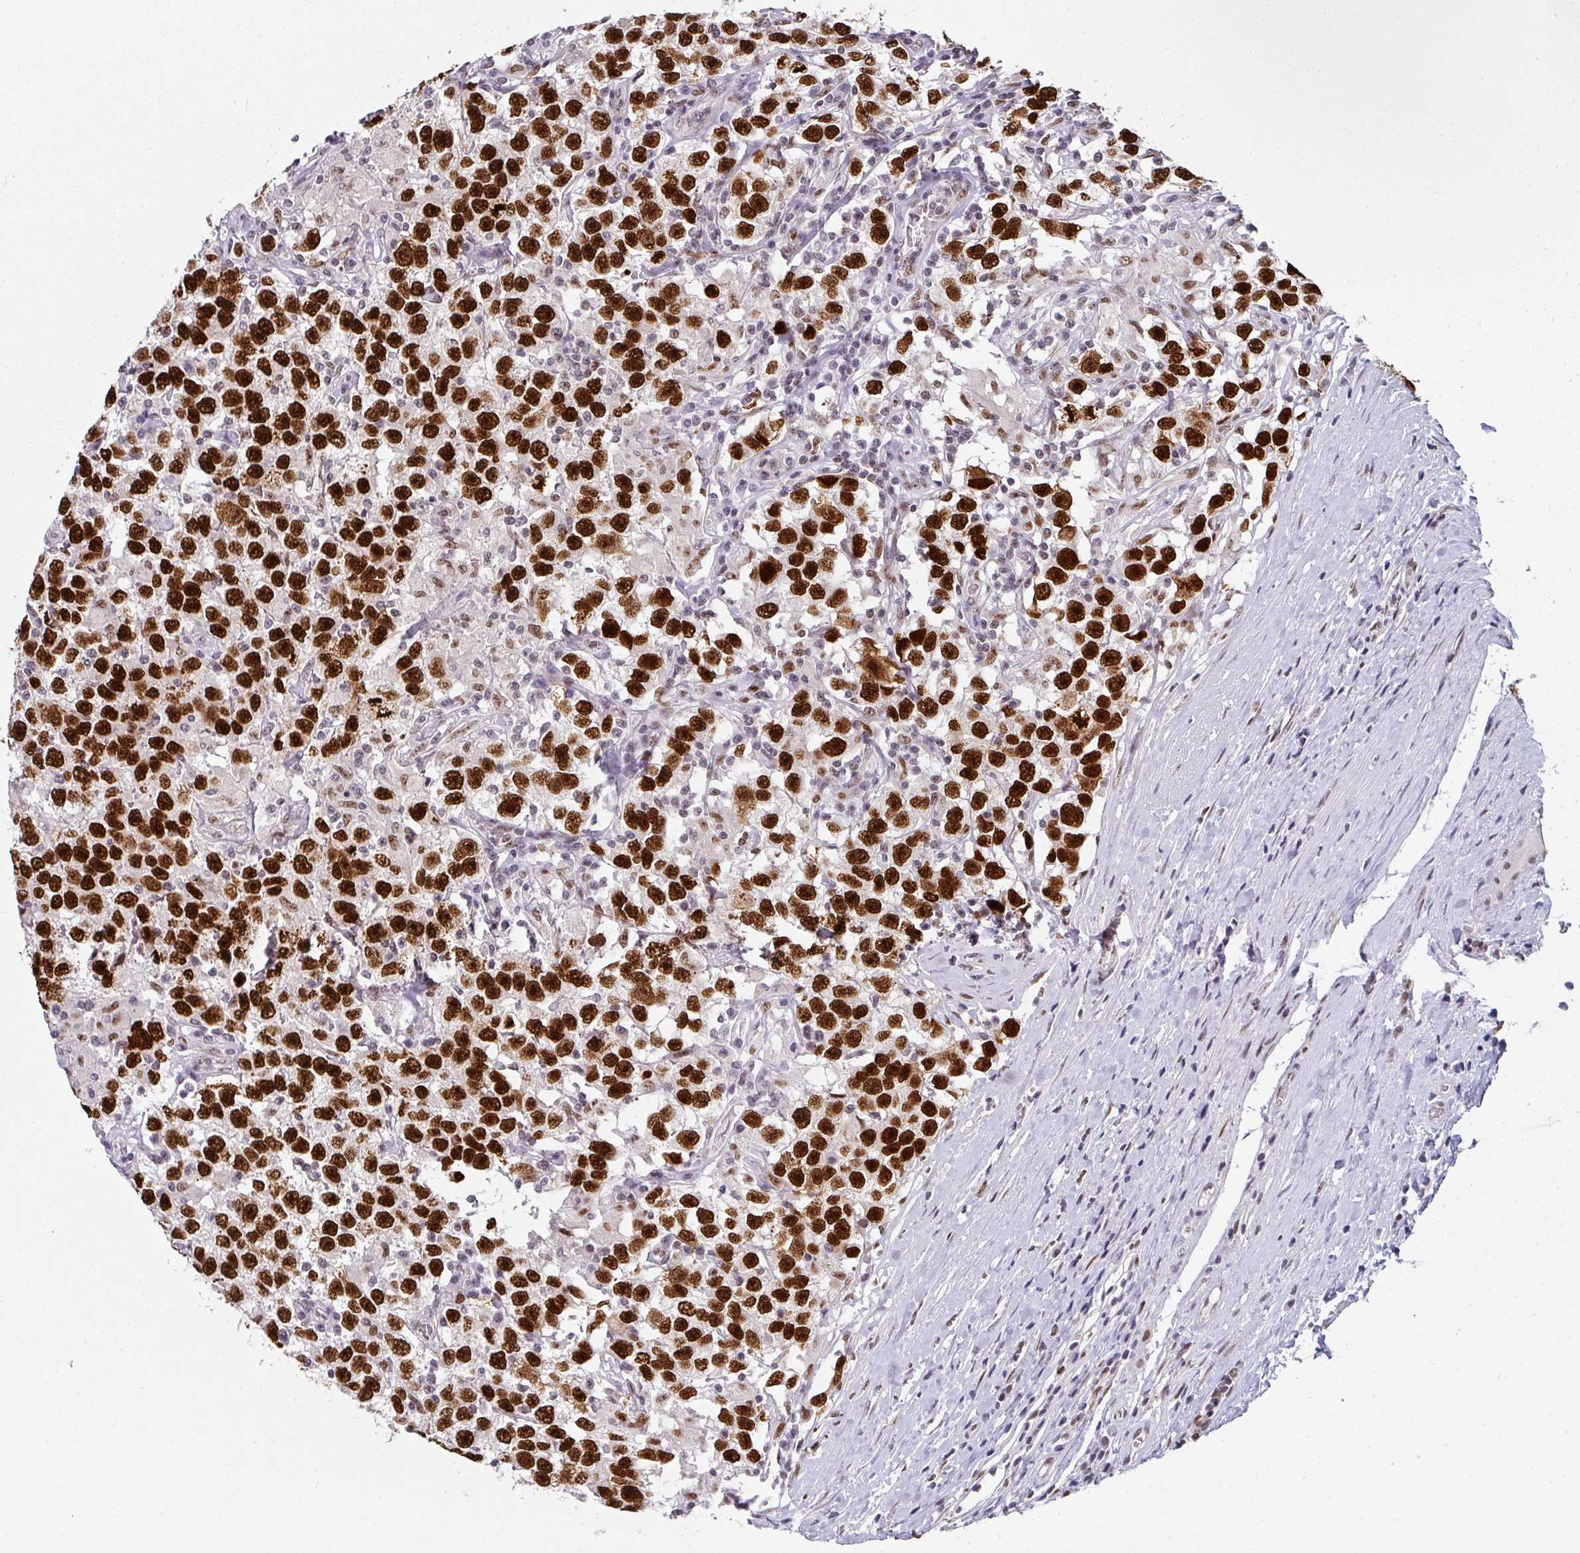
{"staining": {"intensity": "strong", "quantity": ">75%", "location": "nuclear"}, "tissue": "testis cancer", "cell_type": "Tumor cells", "image_type": "cancer", "snomed": [{"axis": "morphology", "description": "Seminoma, NOS"}, {"axis": "topography", "description": "Testis"}], "caption": "An immunohistochemistry micrograph of tumor tissue is shown. Protein staining in brown highlights strong nuclear positivity in seminoma (testis) within tumor cells.", "gene": "RAD50", "patient": {"sex": "male", "age": 41}}